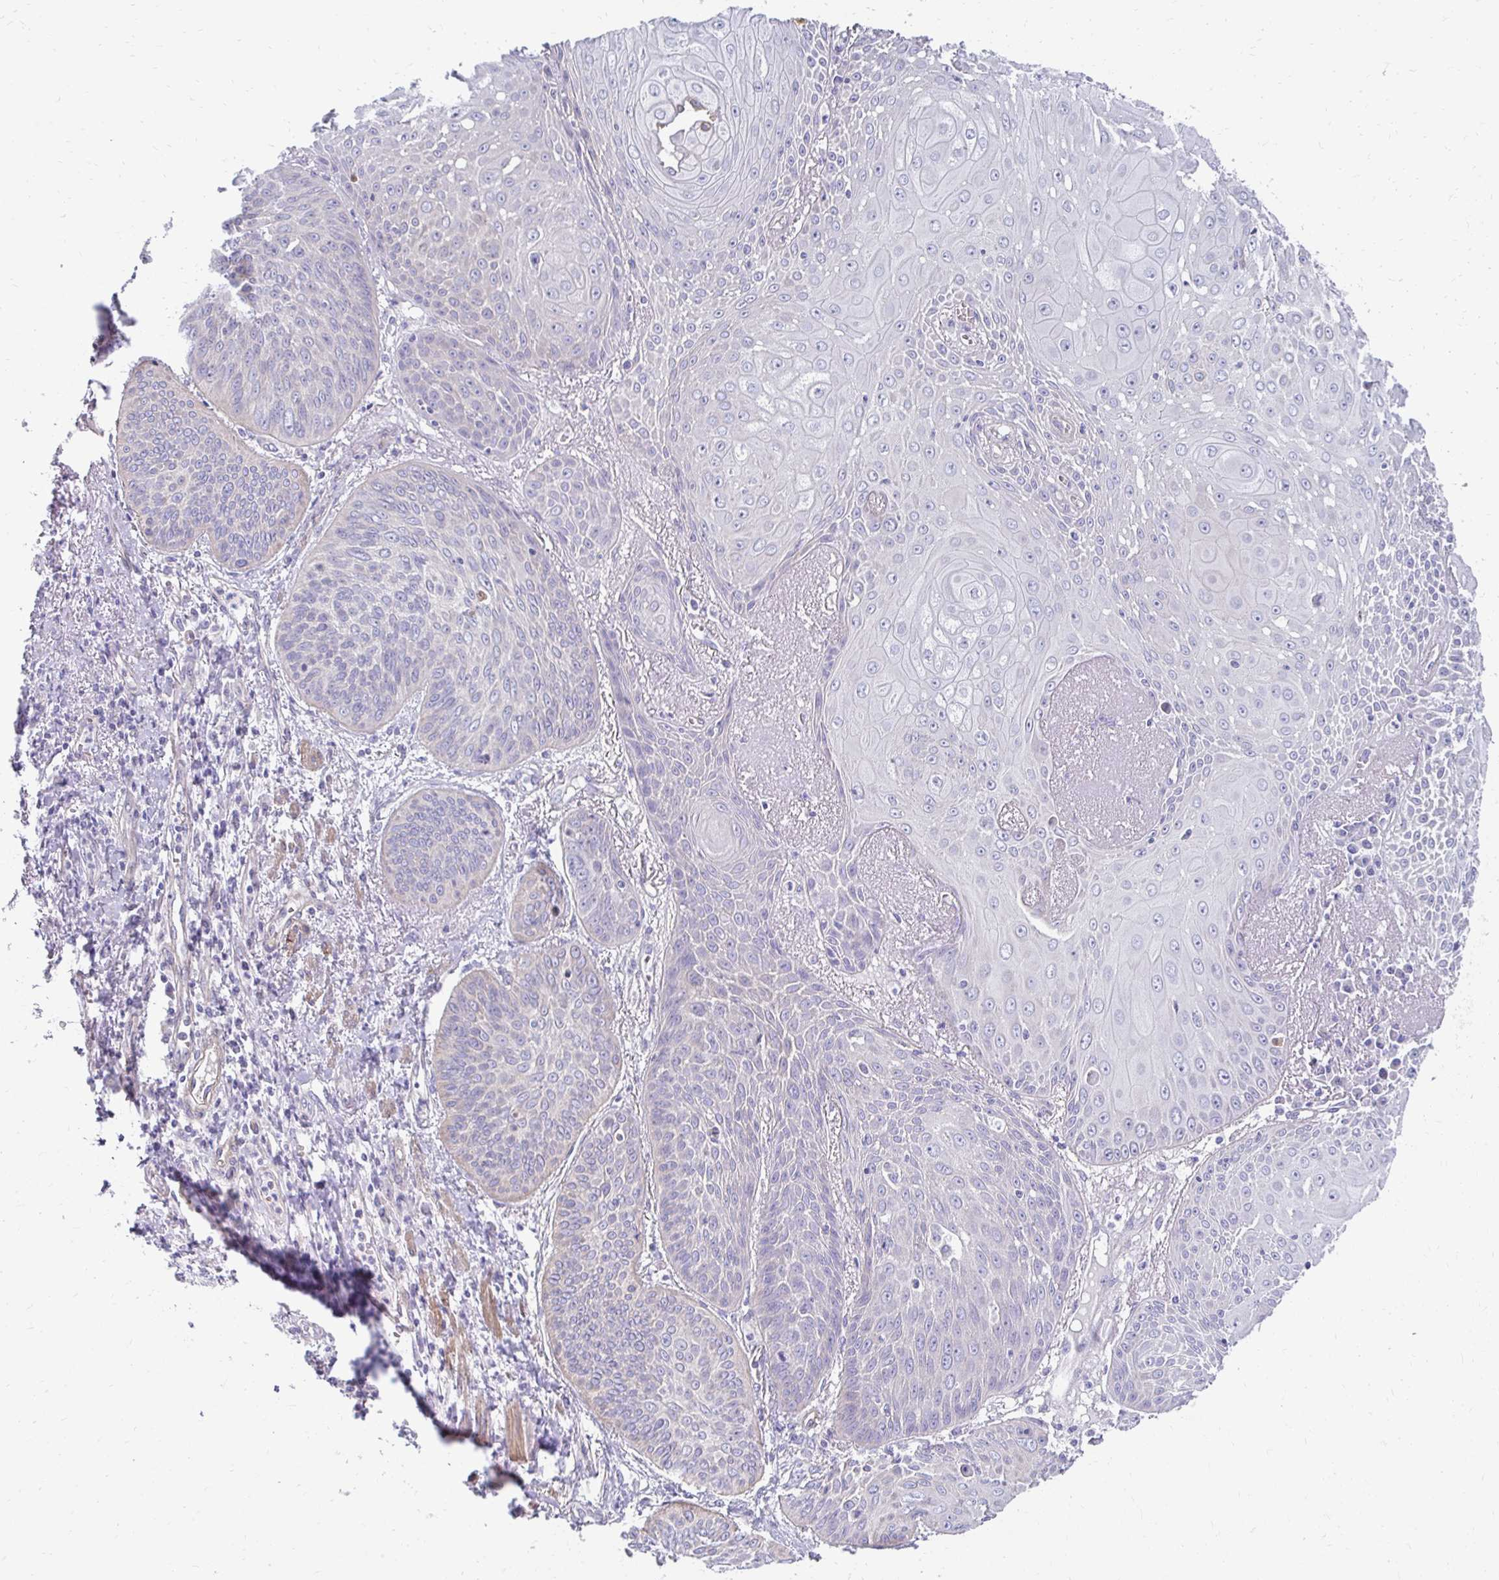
{"staining": {"intensity": "negative", "quantity": "none", "location": "none"}, "tissue": "lung cancer", "cell_type": "Tumor cells", "image_type": "cancer", "snomed": [{"axis": "morphology", "description": "Squamous cell carcinoma, NOS"}, {"axis": "topography", "description": "Lung"}], "caption": "This is an immunohistochemistry (IHC) histopathology image of human lung squamous cell carcinoma. There is no positivity in tumor cells.", "gene": "AKAP6", "patient": {"sex": "male", "age": 74}}